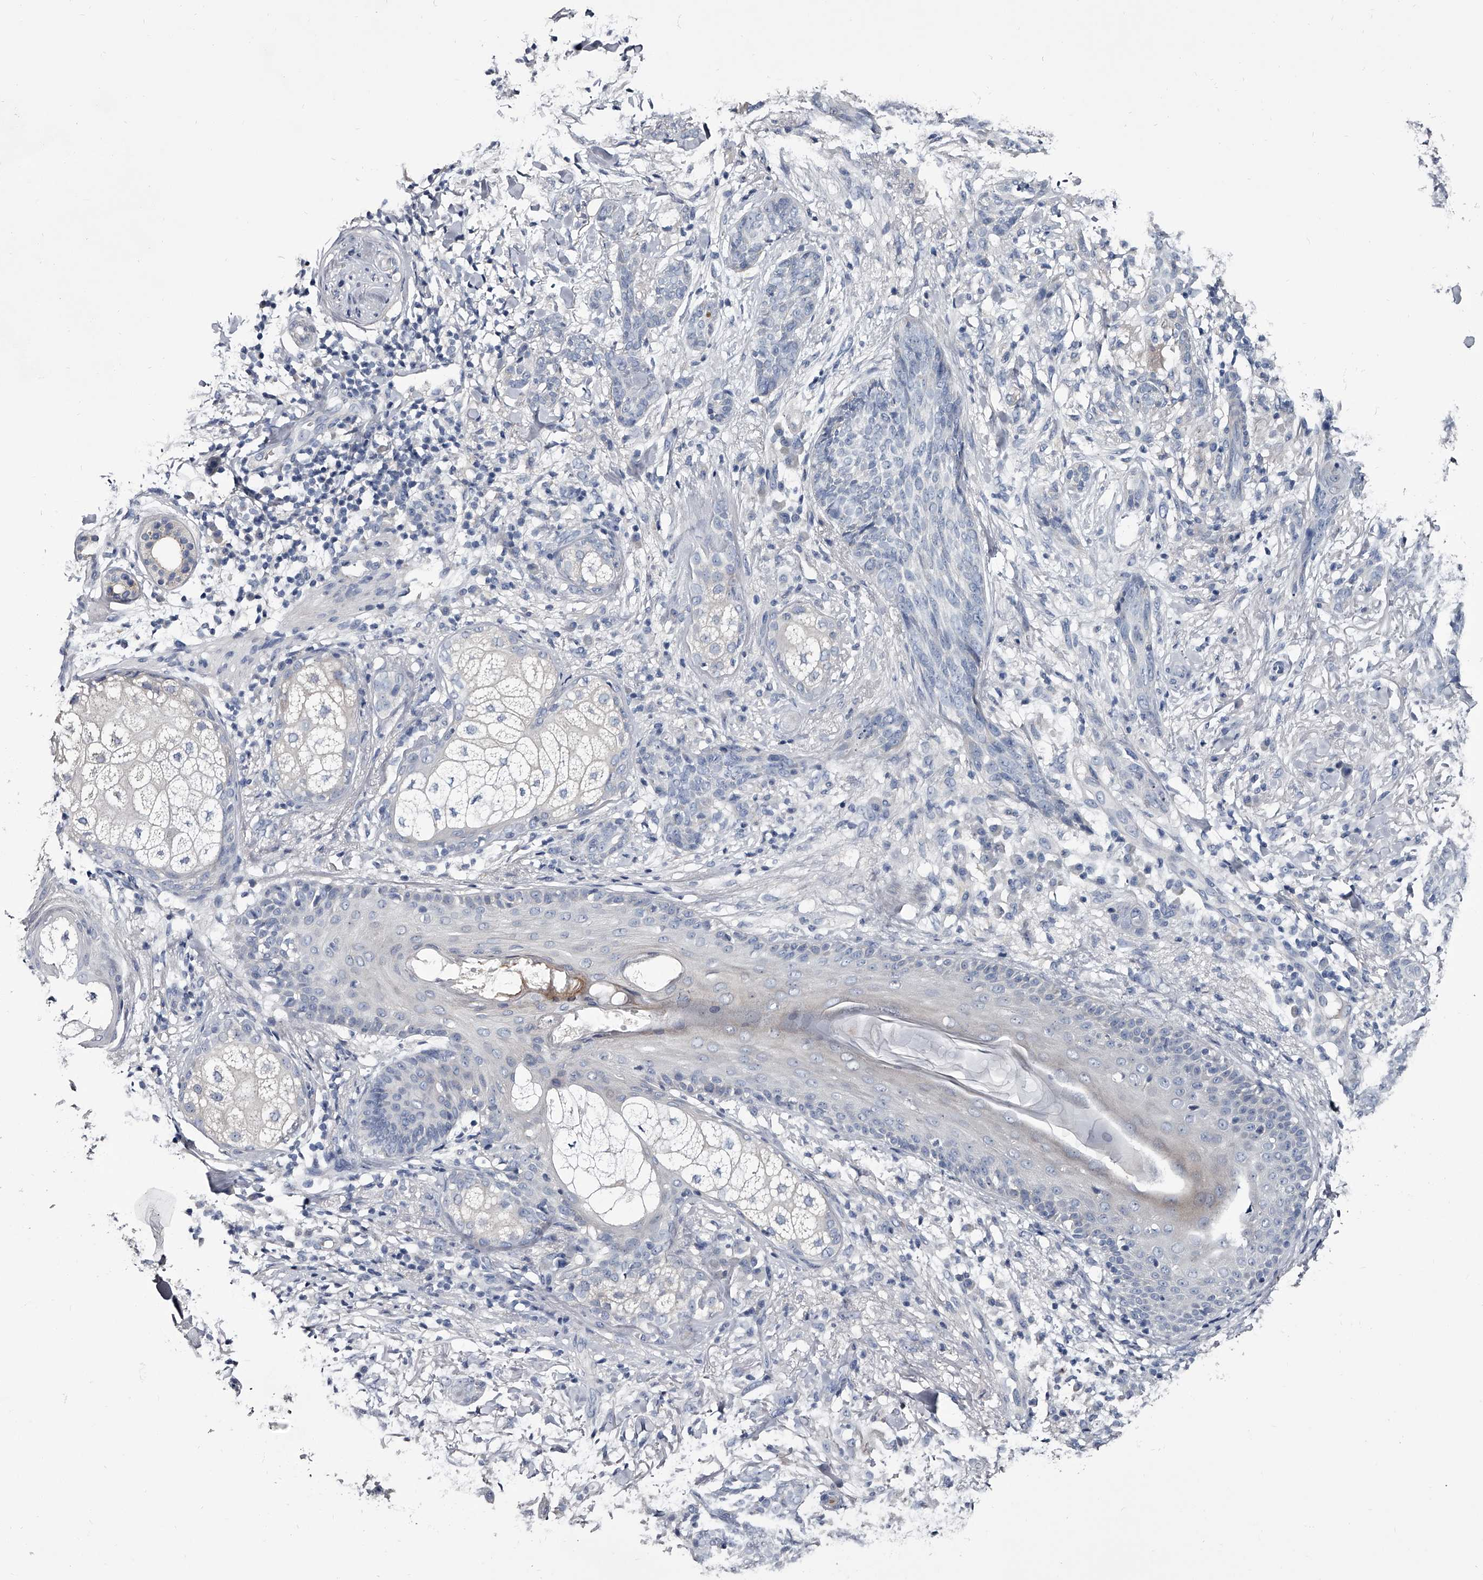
{"staining": {"intensity": "negative", "quantity": "none", "location": "none"}, "tissue": "skin cancer", "cell_type": "Tumor cells", "image_type": "cancer", "snomed": [{"axis": "morphology", "description": "Basal cell carcinoma"}, {"axis": "topography", "description": "Skin"}], "caption": "Human basal cell carcinoma (skin) stained for a protein using immunohistochemistry (IHC) displays no staining in tumor cells.", "gene": "GAPVD1", "patient": {"sex": "male", "age": 85}}